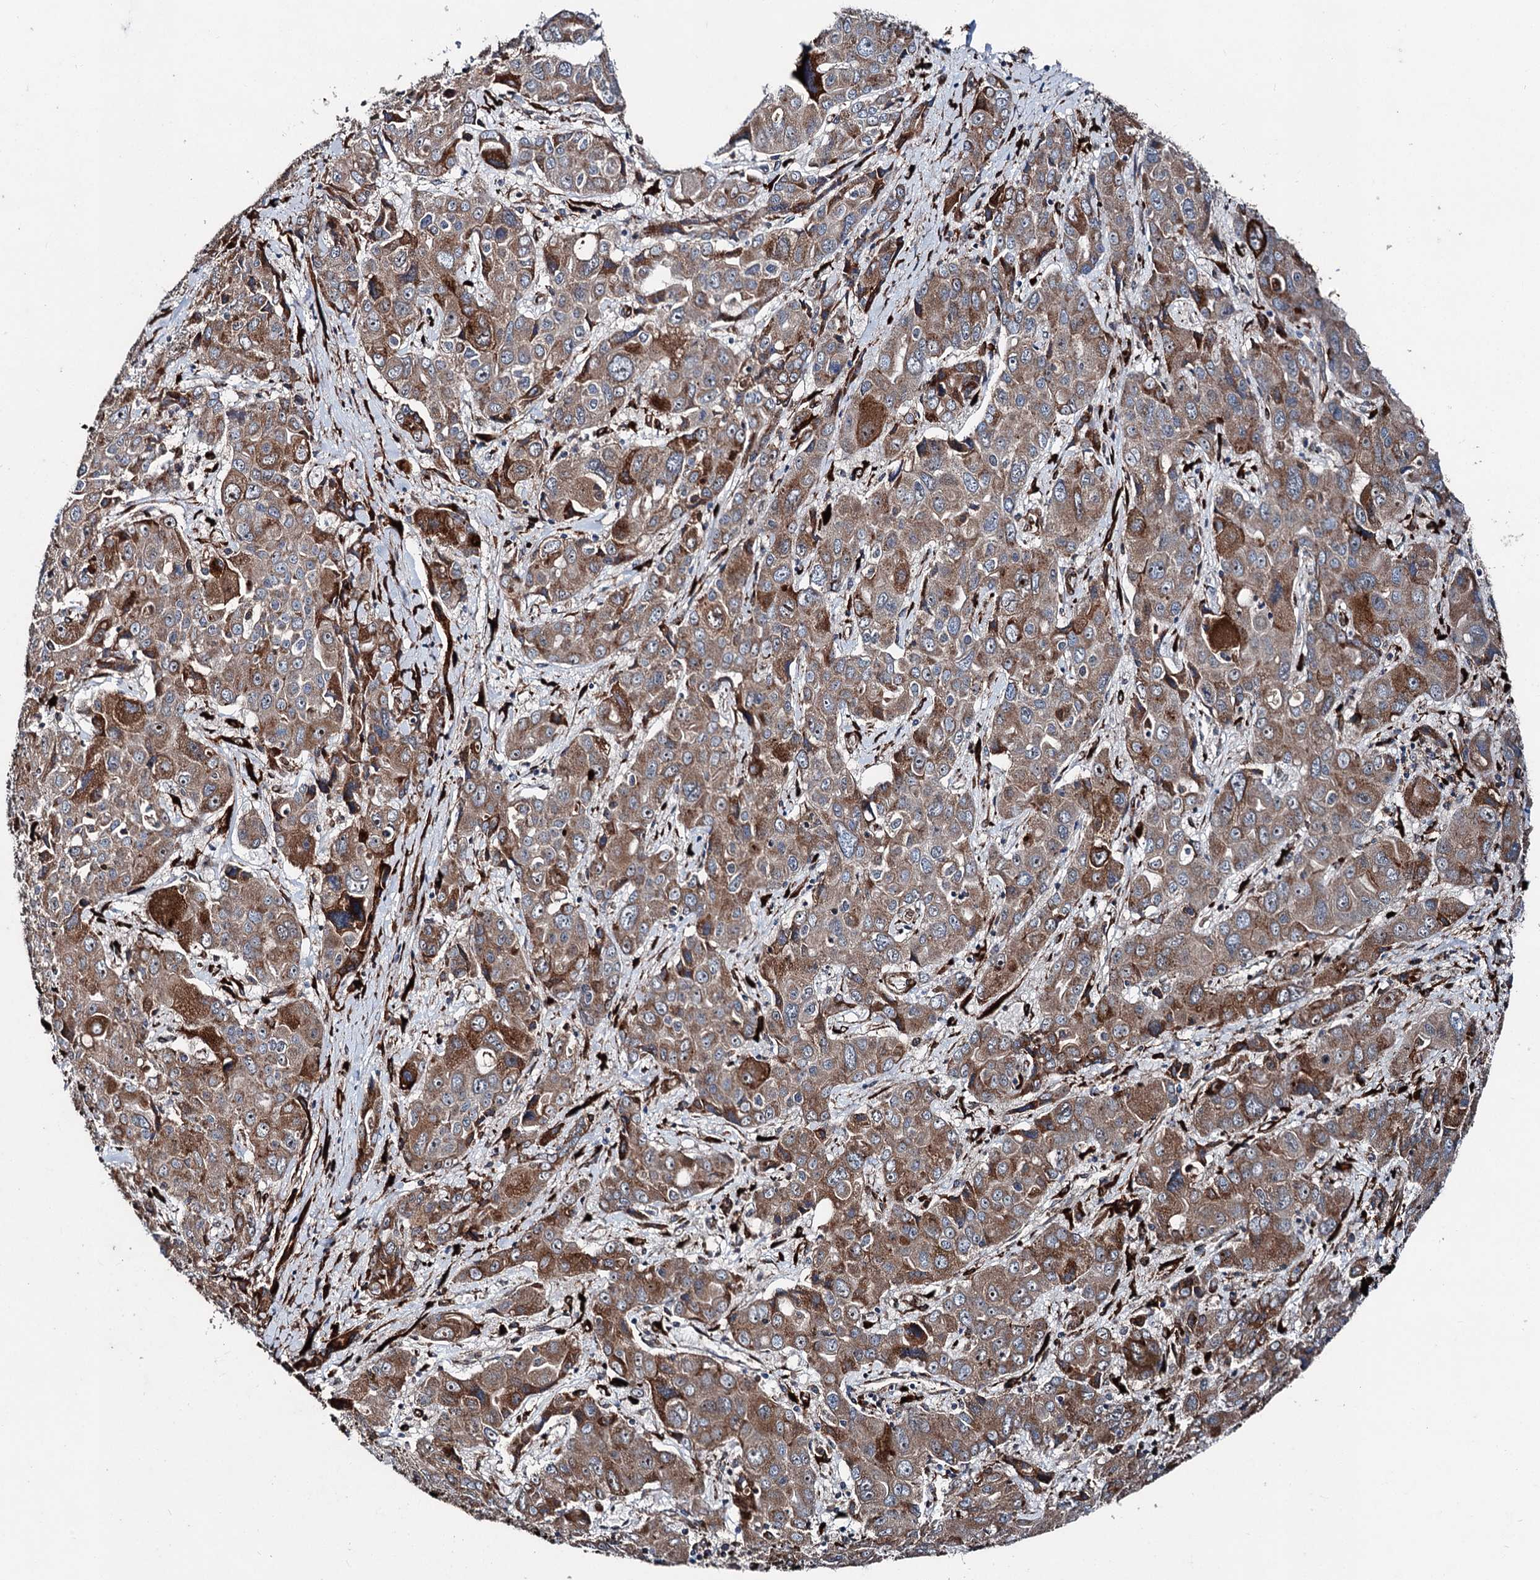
{"staining": {"intensity": "strong", "quantity": "25%-75%", "location": "cytoplasmic/membranous"}, "tissue": "liver cancer", "cell_type": "Tumor cells", "image_type": "cancer", "snomed": [{"axis": "morphology", "description": "Cholangiocarcinoma"}, {"axis": "topography", "description": "Liver"}], "caption": "The immunohistochemical stain highlights strong cytoplasmic/membranous positivity in tumor cells of liver cancer tissue. (brown staining indicates protein expression, while blue staining denotes nuclei).", "gene": "DDIAS", "patient": {"sex": "male", "age": 67}}